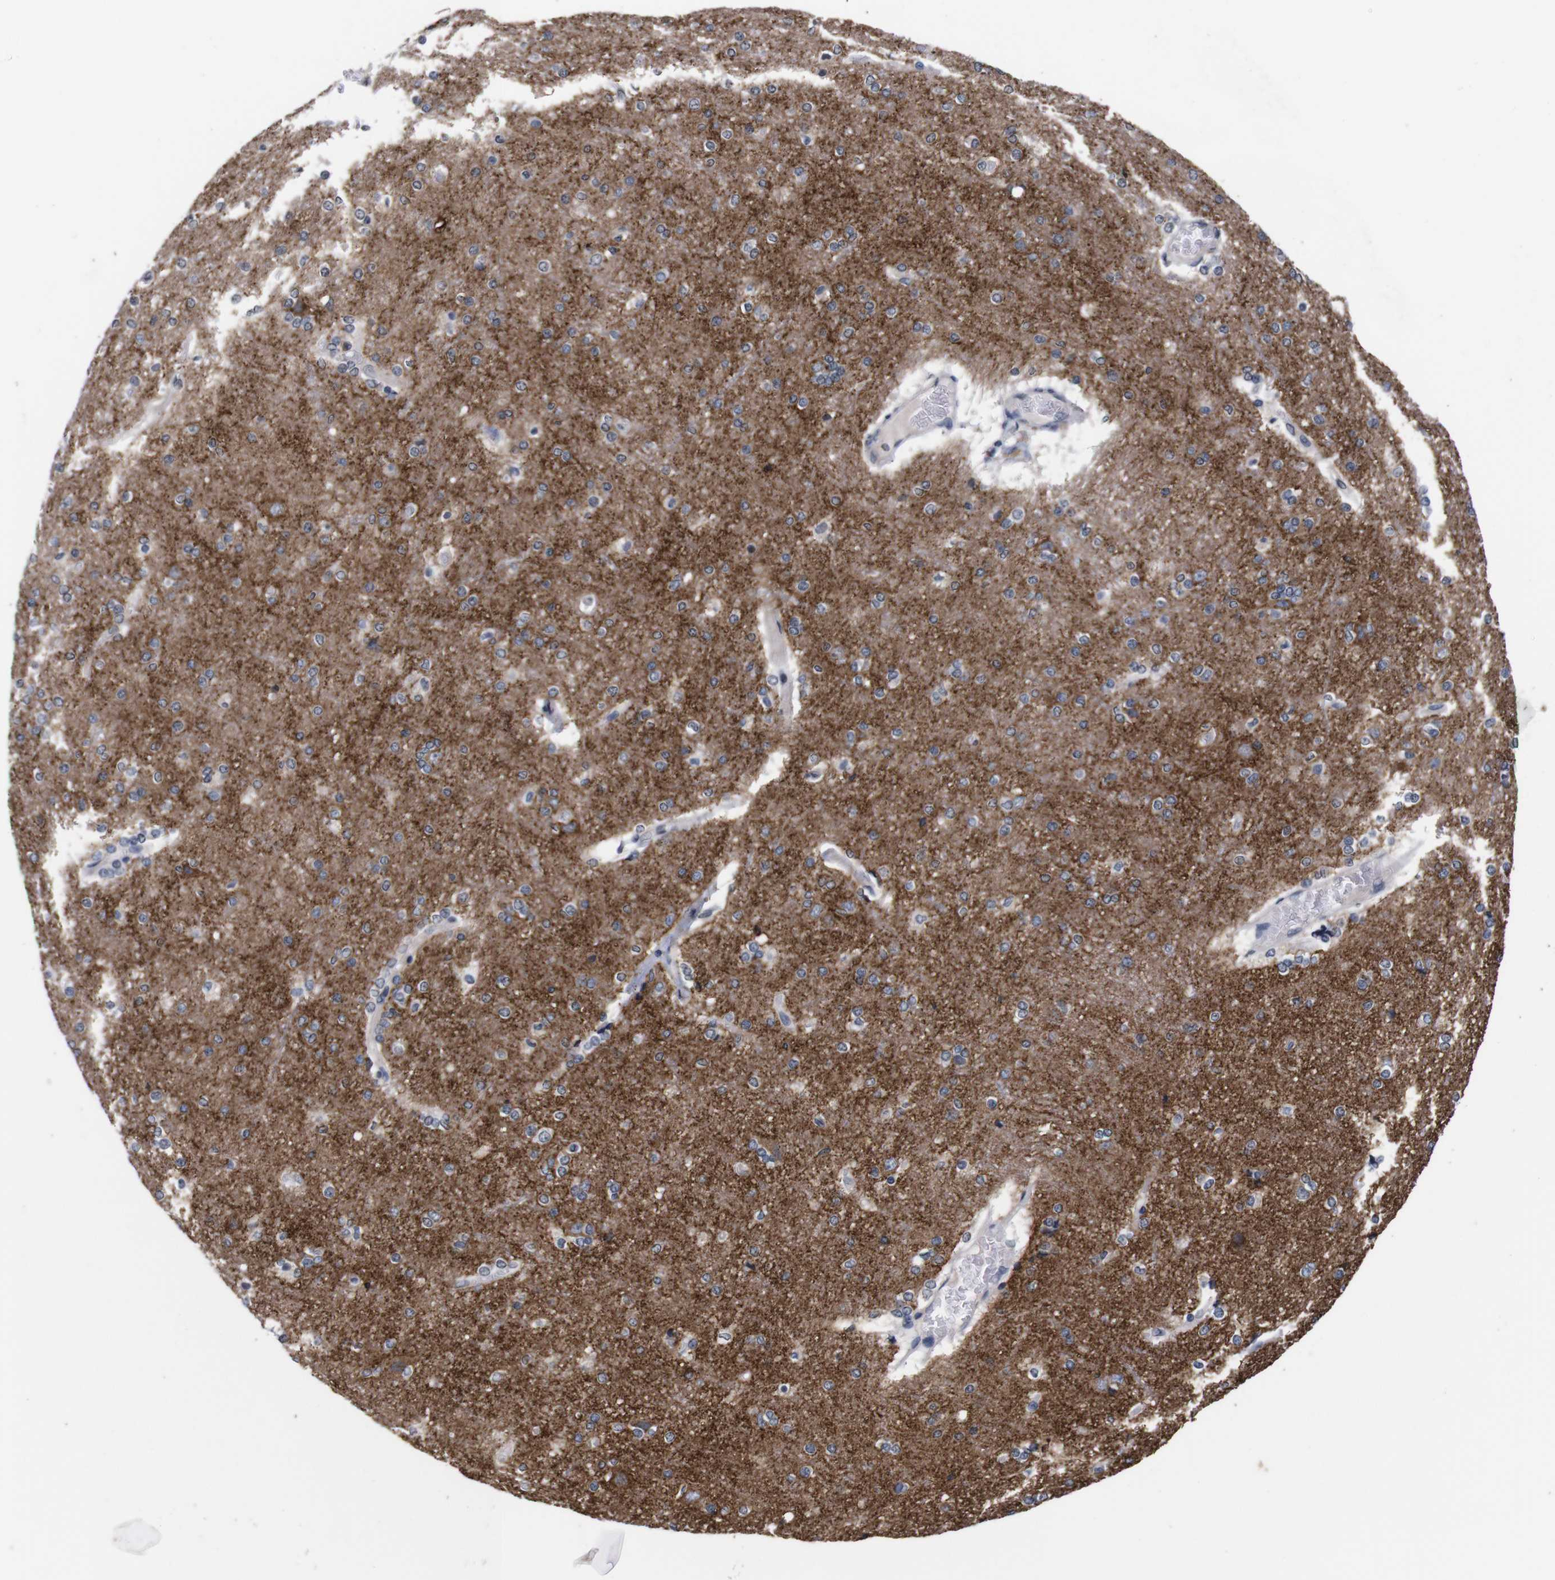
{"staining": {"intensity": "negative", "quantity": "none", "location": "none"}, "tissue": "cerebral cortex", "cell_type": "Endothelial cells", "image_type": "normal", "snomed": [{"axis": "morphology", "description": "Normal tissue, NOS"}, {"axis": "topography", "description": "Cerebral cortex"}], "caption": "This is an IHC histopathology image of unremarkable cerebral cortex. There is no staining in endothelial cells.", "gene": "TNFRSF21", "patient": {"sex": "female", "age": 54}}